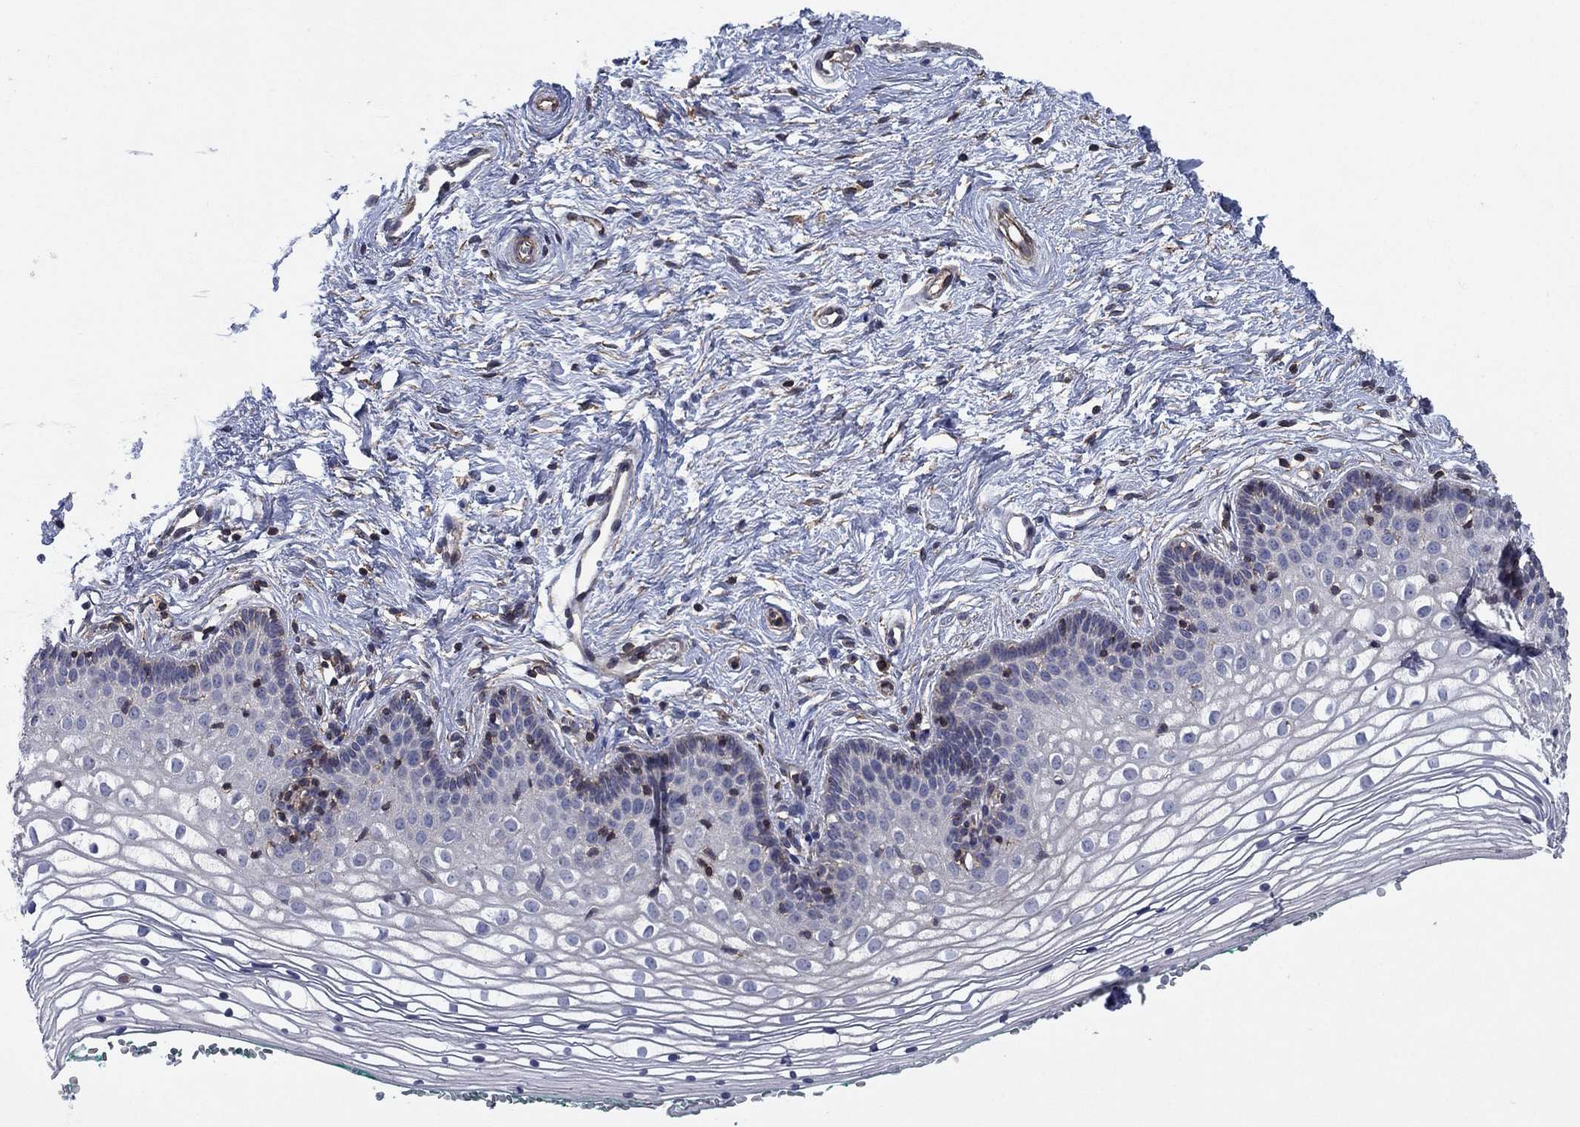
{"staining": {"intensity": "negative", "quantity": "none", "location": "none"}, "tissue": "vagina", "cell_type": "Squamous epithelial cells", "image_type": "normal", "snomed": [{"axis": "morphology", "description": "Normal tissue, NOS"}, {"axis": "topography", "description": "Vagina"}], "caption": "DAB immunohistochemical staining of normal vagina shows no significant expression in squamous epithelial cells.", "gene": "PSD4", "patient": {"sex": "female", "age": 36}}